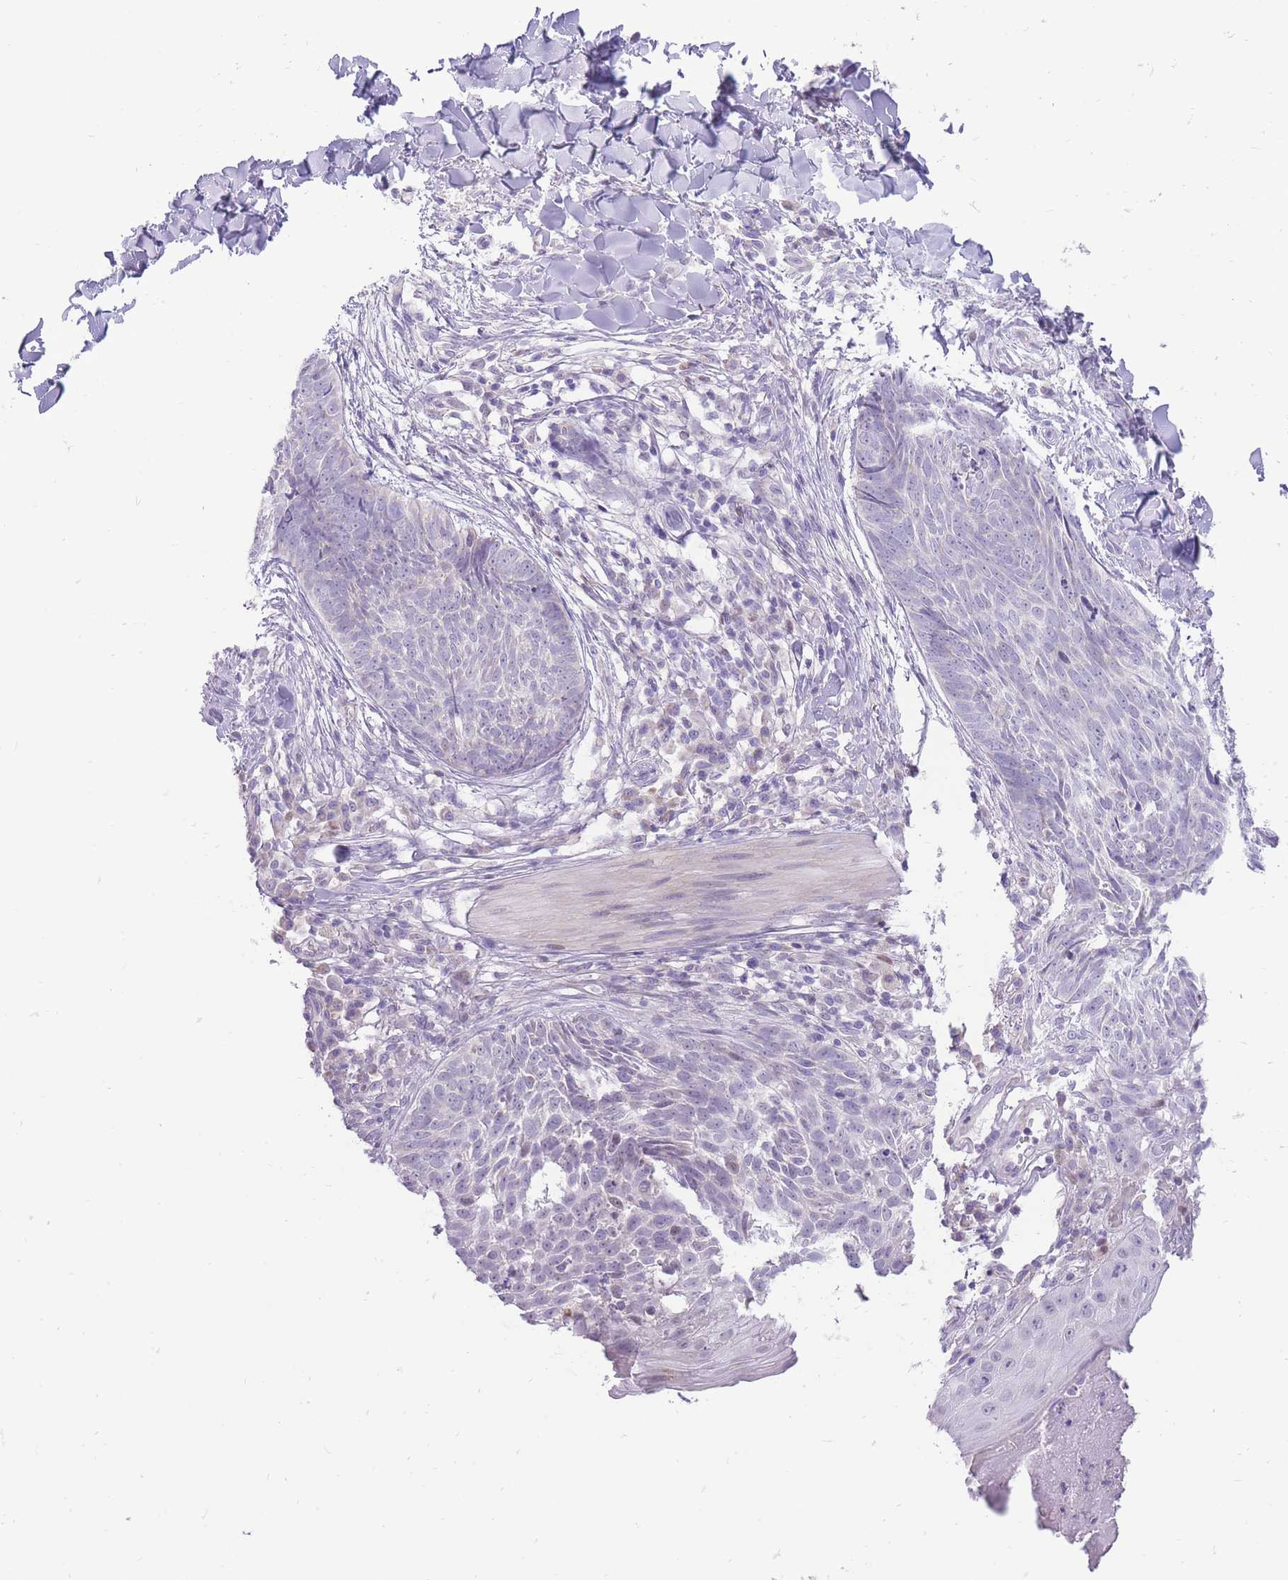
{"staining": {"intensity": "negative", "quantity": "none", "location": "none"}, "tissue": "skin cancer", "cell_type": "Tumor cells", "image_type": "cancer", "snomed": [{"axis": "morphology", "description": "Basal cell carcinoma"}, {"axis": "topography", "description": "Skin"}], "caption": "This histopathology image is of skin cancer (basal cell carcinoma) stained with immunohistochemistry (IHC) to label a protein in brown with the nuclei are counter-stained blue. There is no staining in tumor cells.", "gene": "ERICH4", "patient": {"sex": "female", "age": 61}}